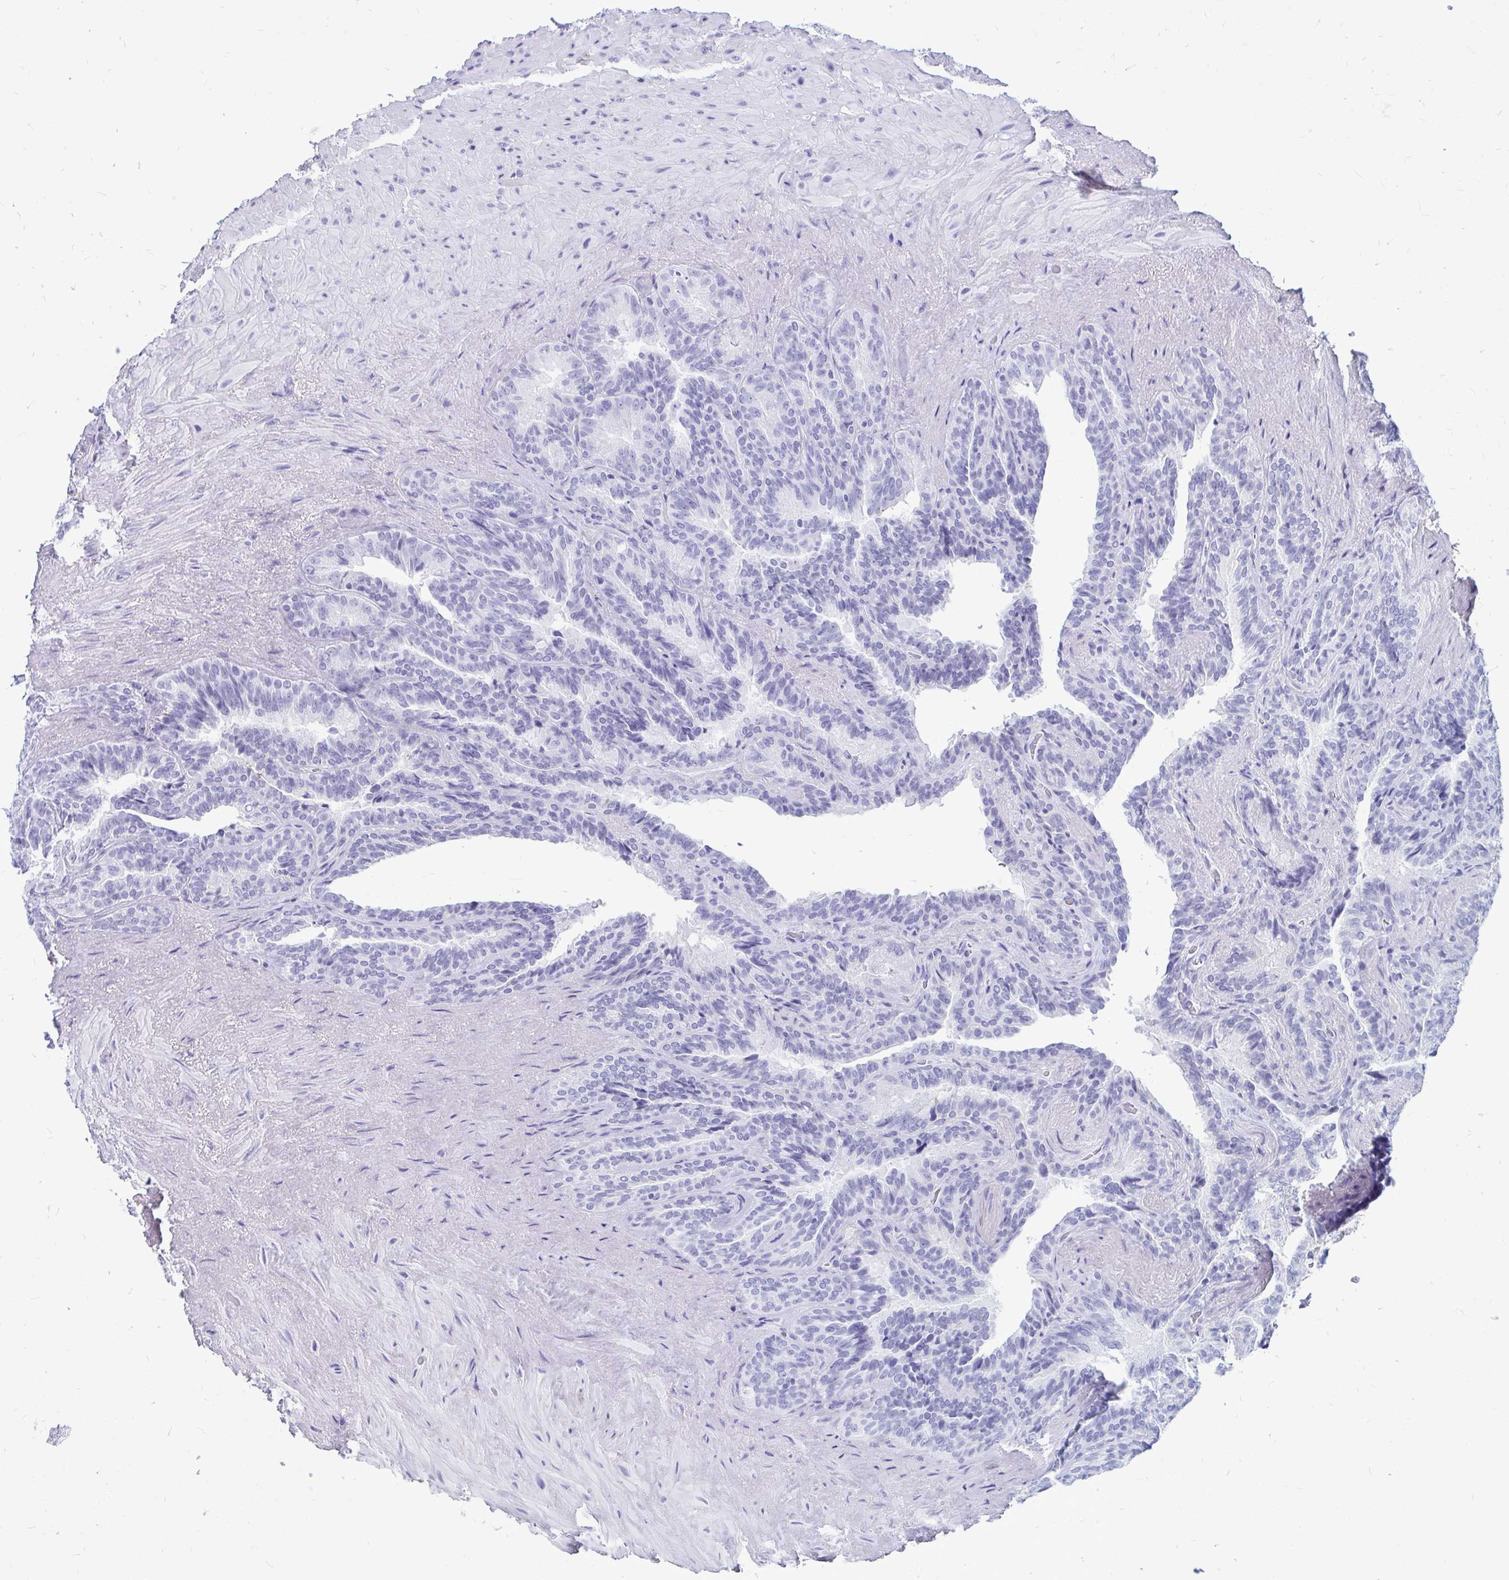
{"staining": {"intensity": "negative", "quantity": "none", "location": "none"}, "tissue": "seminal vesicle", "cell_type": "Glandular cells", "image_type": "normal", "snomed": [{"axis": "morphology", "description": "Normal tissue, NOS"}, {"axis": "topography", "description": "Seminal veicle"}], "caption": "Glandular cells show no significant protein expression in normal seminal vesicle.", "gene": "NANOGNB", "patient": {"sex": "male", "age": 60}}